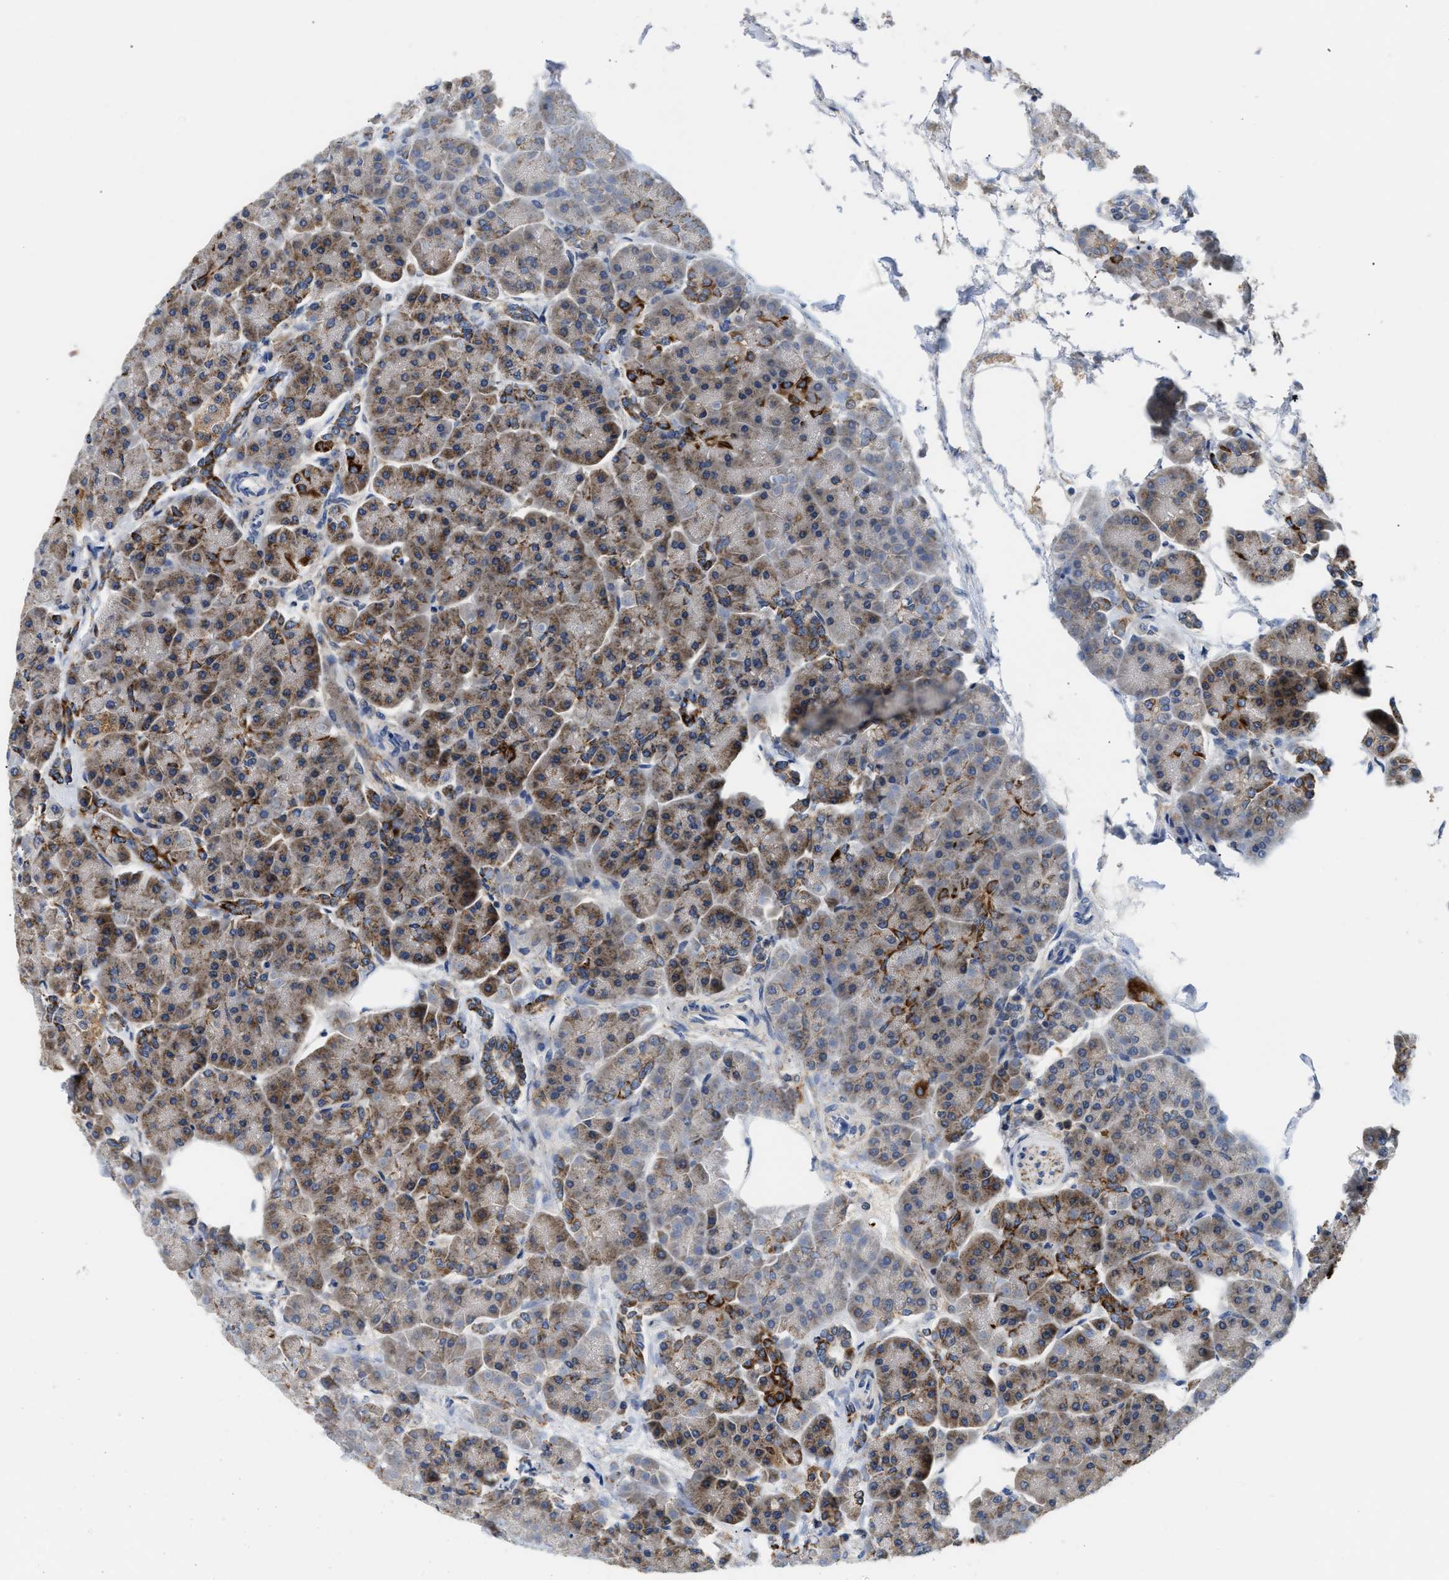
{"staining": {"intensity": "moderate", "quantity": ">75%", "location": "cytoplasmic/membranous"}, "tissue": "pancreas", "cell_type": "Exocrine glandular cells", "image_type": "normal", "snomed": [{"axis": "morphology", "description": "Normal tissue, NOS"}, {"axis": "topography", "description": "Pancreas"}], "caption": "A medium amount of moderate cytoplasmic/membranous staining is identified in approximately >75% of exocrine glandular cells in normal pancreas. The protein of interest is shown in brown color, while the nuclei are stained blue.", "gene": "CCM2", "patient": {"sex": "female", "age": 70}}